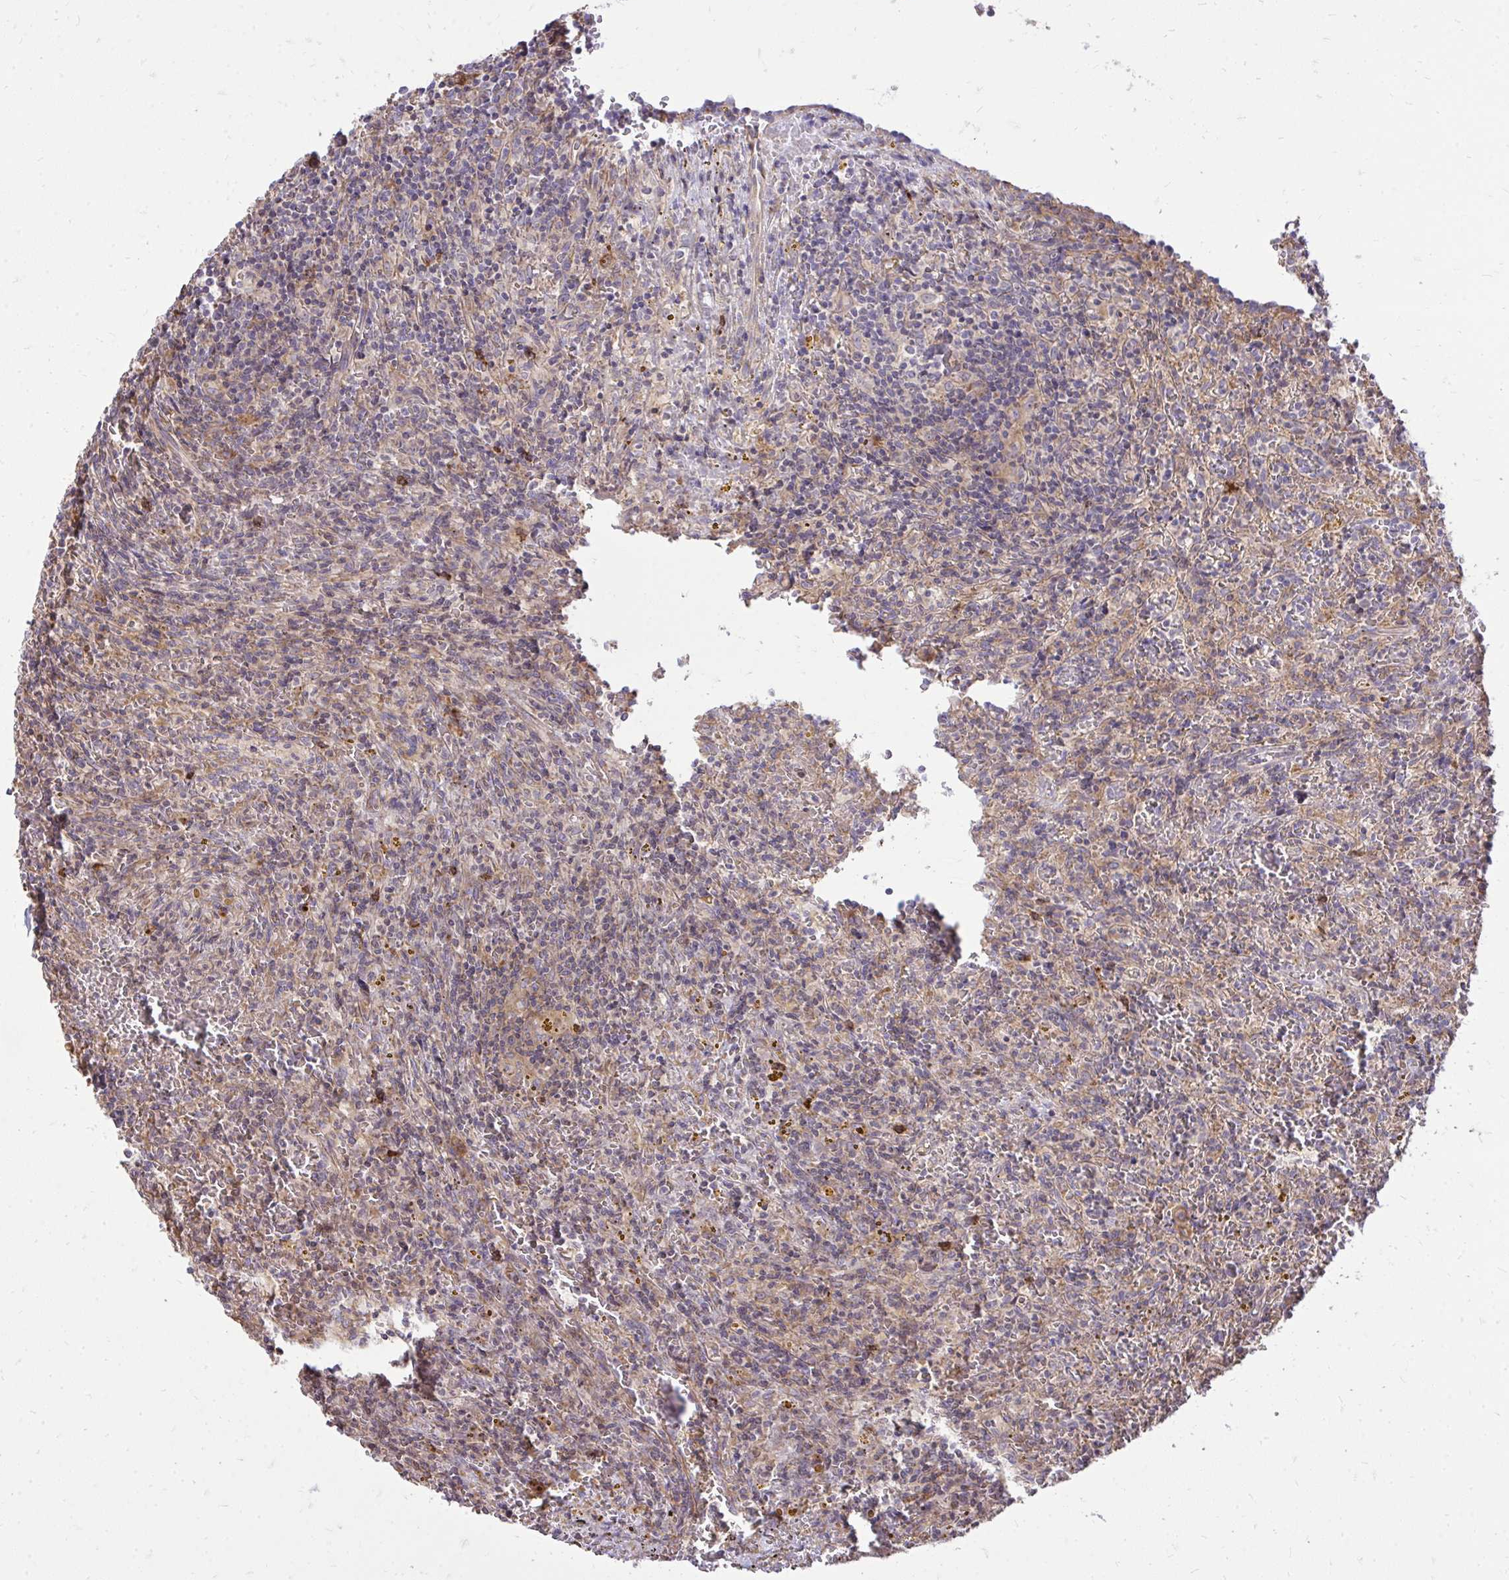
{"staining": {"intensity": "negative", "quantity": "none", "location": "none"}, "tissue": "lymphoma", "cell_type": "Tumor cells", "image_type": "cancer", "snomed": [{"axis": "morphology", "description": "Malignant lymphoma, non-Hodgkin's type, Low grade"}, {"axis": "topography", "description": "Spleen"}], "caption": "The histopathology image exhibits no significant expression in tumor cells of low-grade malignant lymphoma, non-Hodgkin's type. (Brightfield microscopy of DAB (3,3'-diaminobenzidine) immunohistochemistry at high magnification).", "gene": "SLC7A5", "patient": {"sex": "female", "age": 70}}